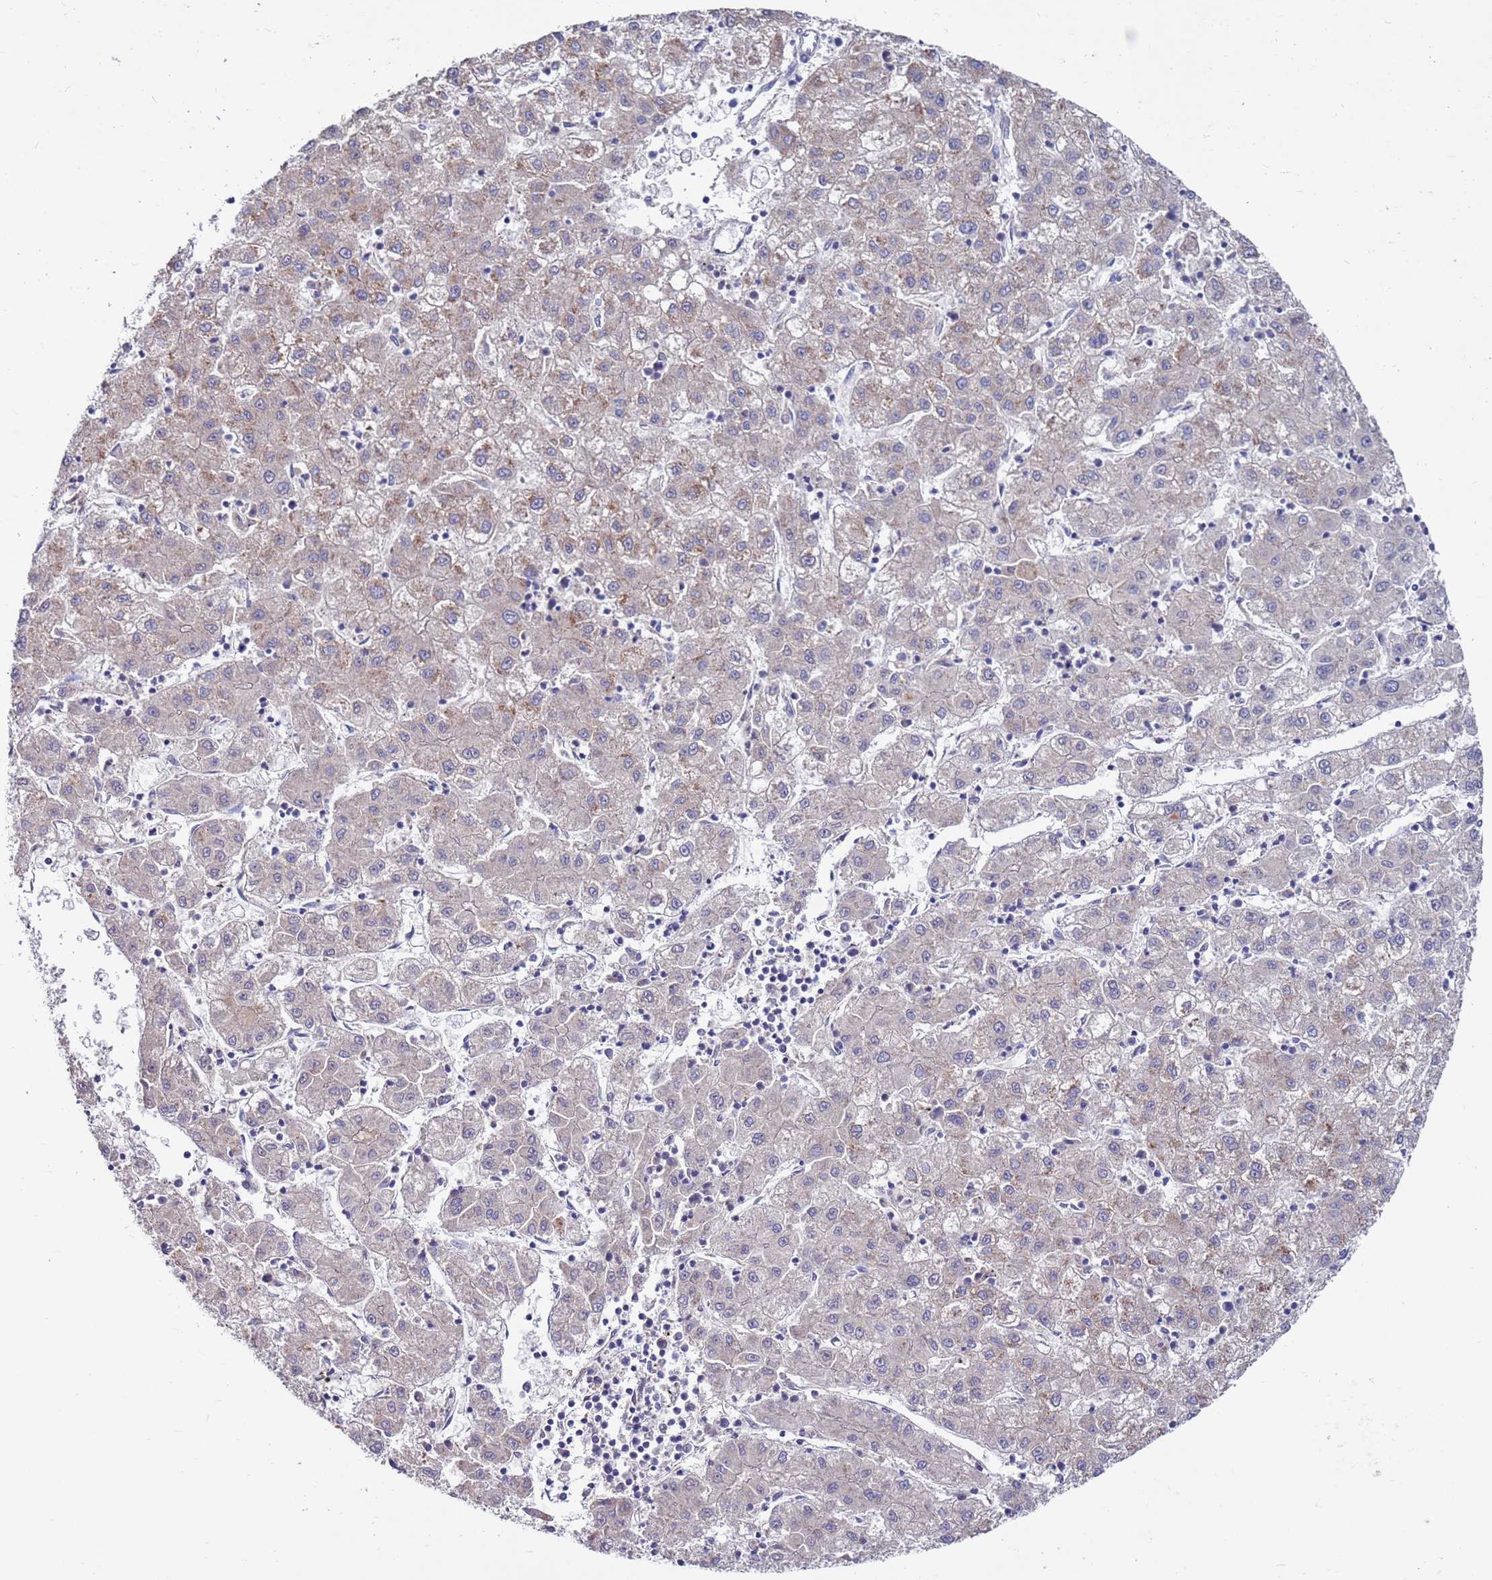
{"staining": {"intensity": "weak", "quantity": "<25%", "location": "cytoplasmic/membranous"}, "tissue": "liver cancer", "cell_type": "Tumor cells", "image_type": "cancer", "snomed": [{"axis": "morphology", "description": "Carcinoma, Hepatocellular, NOS"}, {"axis": "topography", "description": "Liver"}], "caption": "There is no significant positivity in tumor cells of liver cancer (hepatocellular carcinoma).", "gene": "FBXO27", "patient": {"sex": "male", "age": 72}}